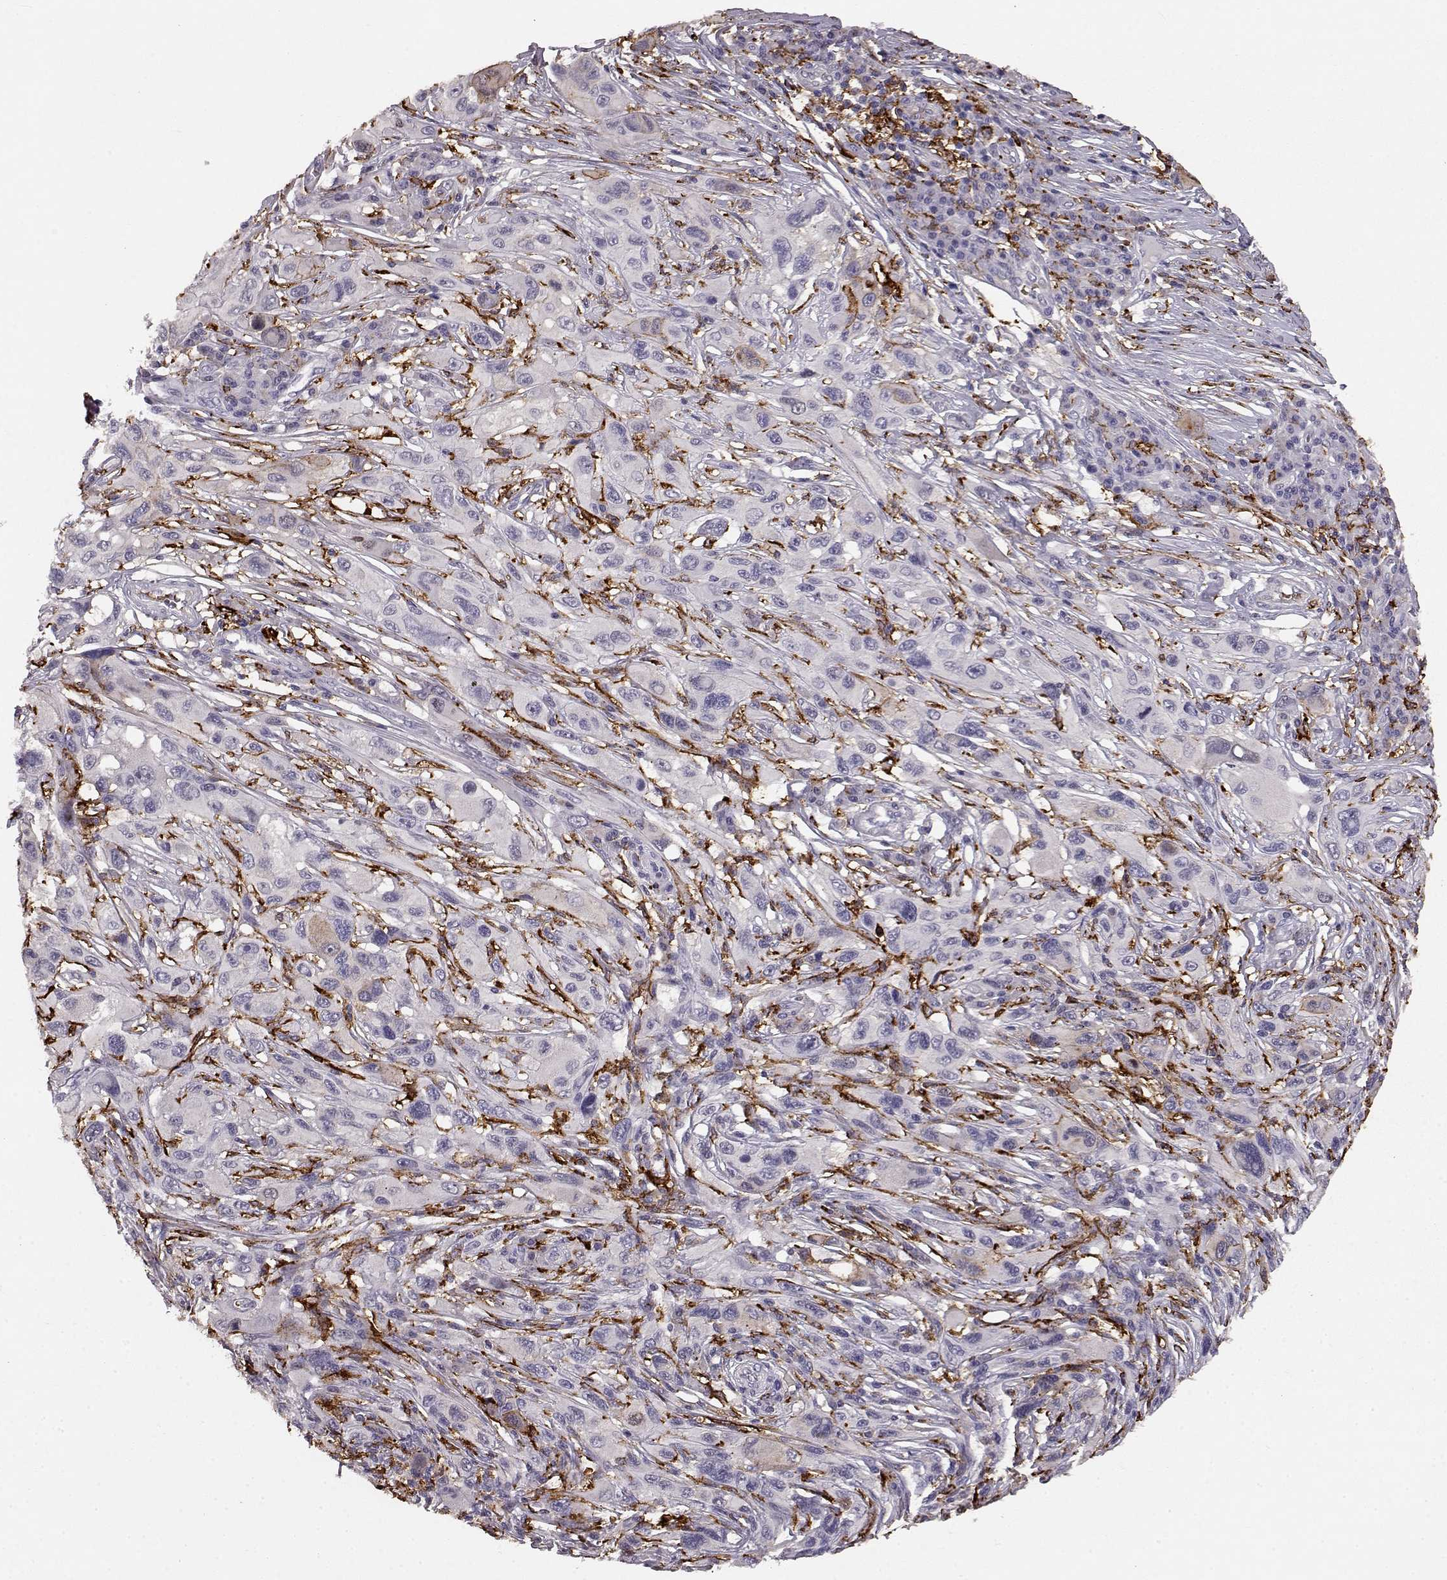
{"staining": {"intensity": "strong", "quantity": "<25%", "location": "cytoplasmic/membranous"}, "tissue": "melanoma", "cell_type": "Tumor cells", "image_type": "cancer", "snomed": [{"axis": "morphology", "description": "Malignant melanoma, NOS"}, {"axis": "topography", "description": "Skin"}], "caption": "Immunohistochemical staining of human melanoma demonstrates medium levels of strong cytoplasmic/membranous expression in approximately <25% of tumor cells. Nuclei are stained in blue.", "gene": "CCNF", "patient": {"sex": "male", "age": 53}}